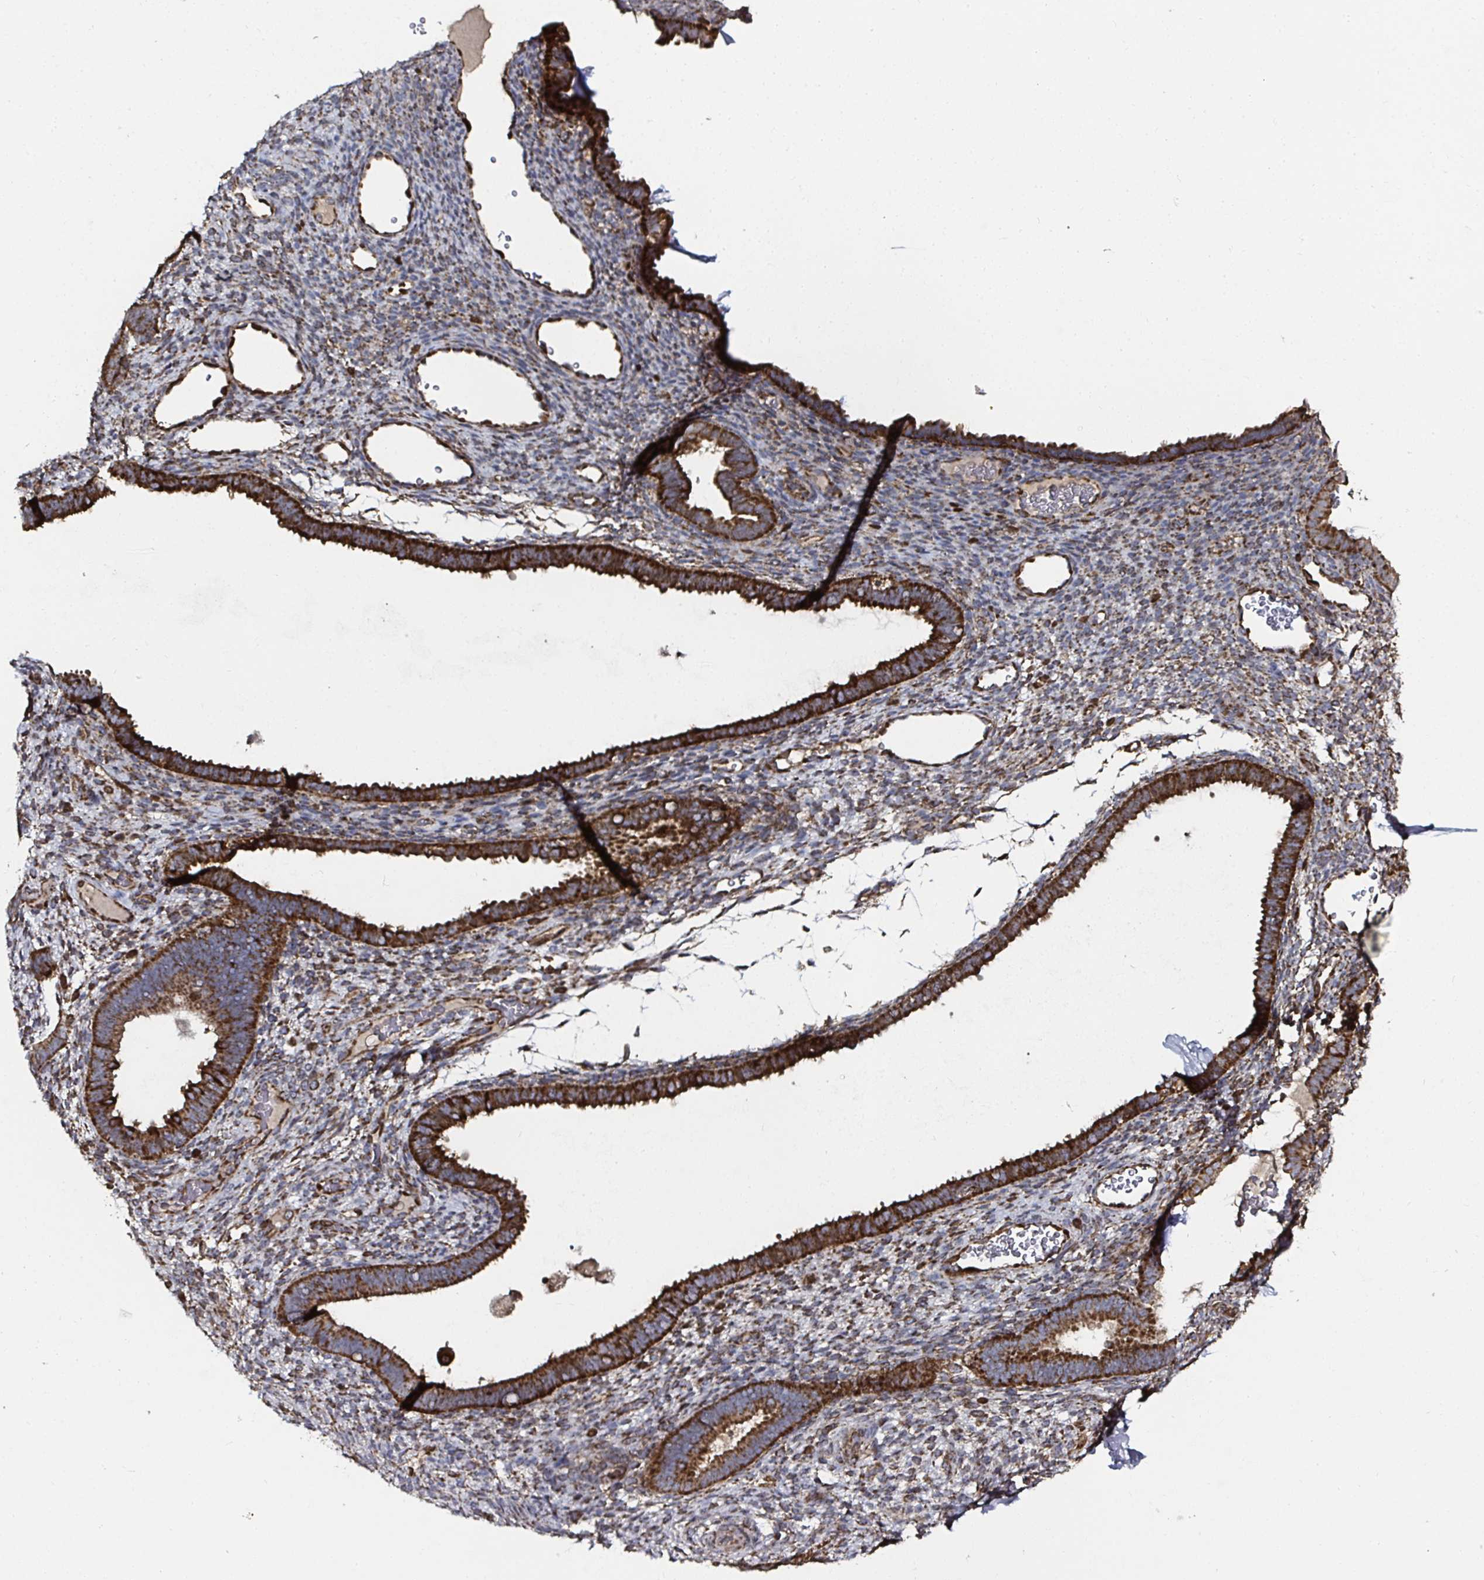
{"staining": {"intensity": "moderate", "quantity": "<25%", "location": "cytoplasmic/membranous"}, "tissue": "endometrium", "cell_type": "Cells in endometrial stroma", "image_type": "normal", "snomed": [{"axis": "morphology", "description": "Normal tissue, NOS"}, {"axis": "topography", "description": "Endometrium"}], "caption": "The image displays immunohistochemical staining of unremarkable endometrium. There is moderate cytoplasmic/membranous positivity is seen in about <25% of cells in endometrial stroma.", "gene": "ATAD3A", "patient": {"sex": "female", "age": 34}}